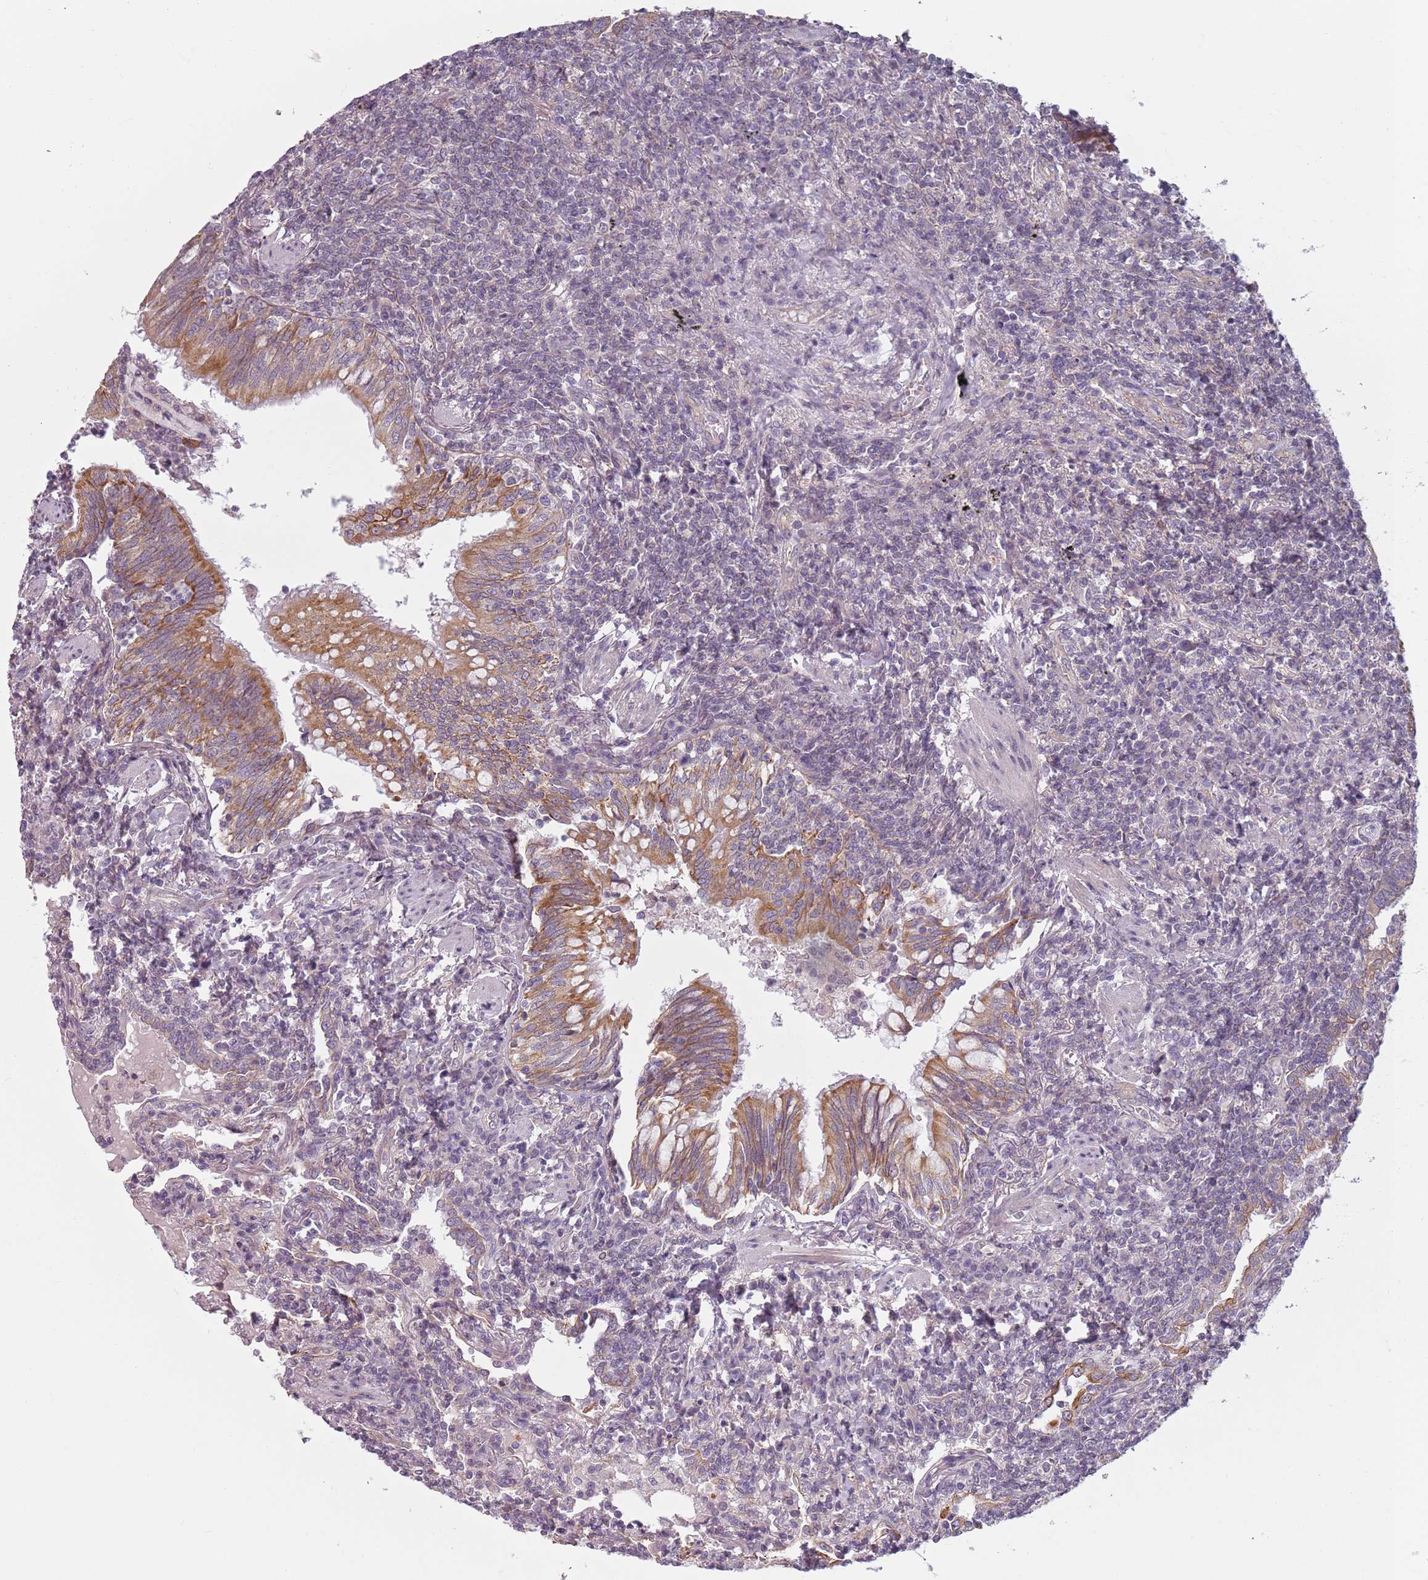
{"staining": {"intensity": "negative", "quantity": "none", "location": "none"}, "tissue": "lymphoma", "cell_type": "Tumor cells", "image_type": "cancer", "snomed": [{"axis": "morphology", "description": "Malignant lymphoma, non-Hodgkin's type, Low grade"}, {"axis": "topography", "description": "Lung"}], "caption": "Immunohistochemistry (IHC) of human low-grade malignant lymphoma, non-Hodgkin's type demonstrates no positivity in tumor cells.", "gene": "TLCD2", "patient": {"sex": "female", "age": 71}}